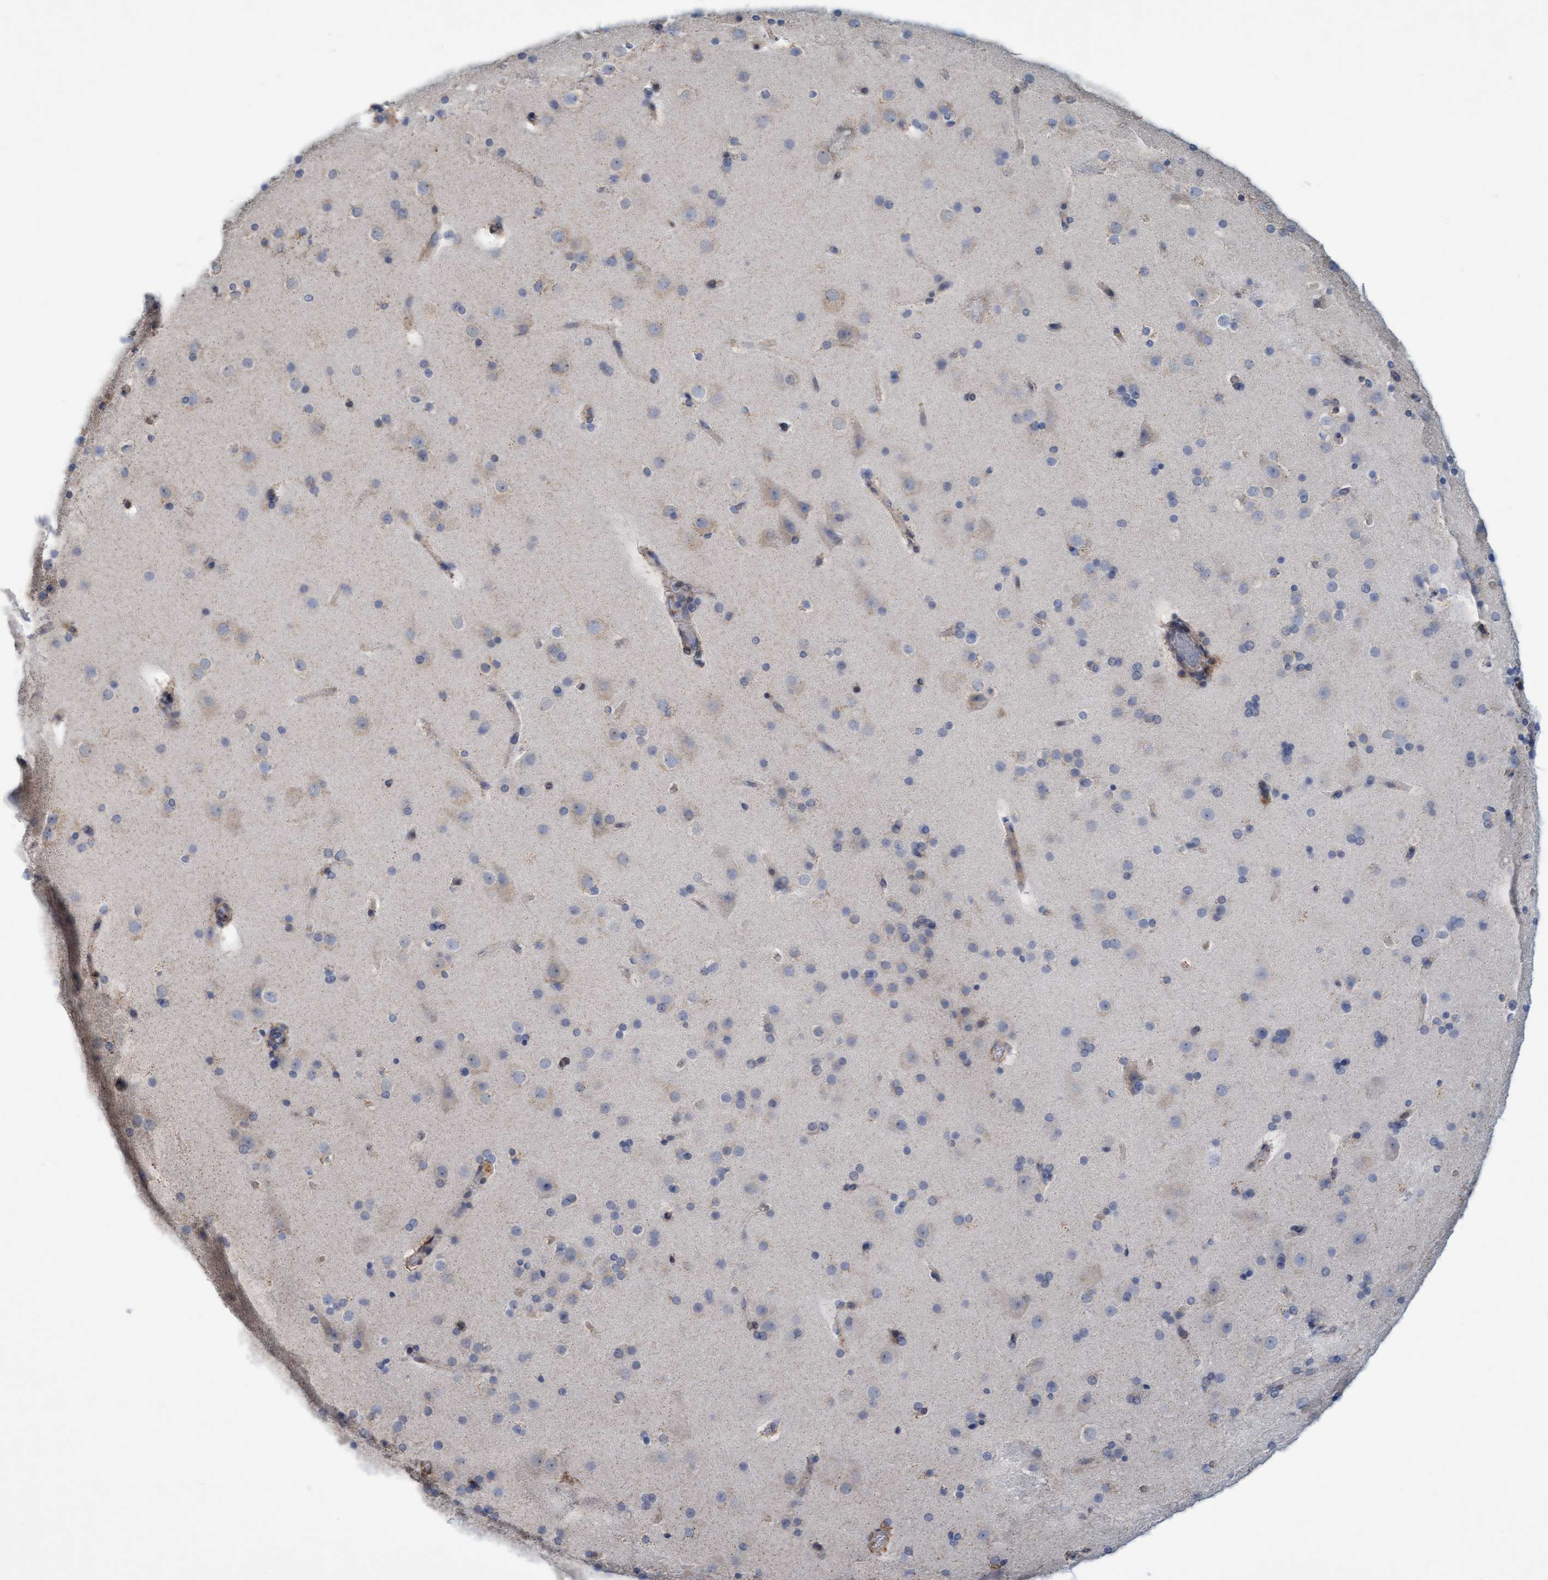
{"staining": {"intensity": "weak", "quantity": ">75%", "location": "cytoplasmic/membranous"}, "tissue": "cerebral cortex", "cell_type": "Endothelial cells", "image_type": "normal", "snomed": [{"axis": "morphology", "description": "Normal tissue, NOS"}, {"axis": "topography", "description": "Cerebral cortex"}], "caption": "Protein staining of normal cerebral cortex shows weak cytoplasmic/membranous staining in about >75% of endothelial cells.", "gene": "SLC28A3", "patient": {"sex": "male", "age": 57}}